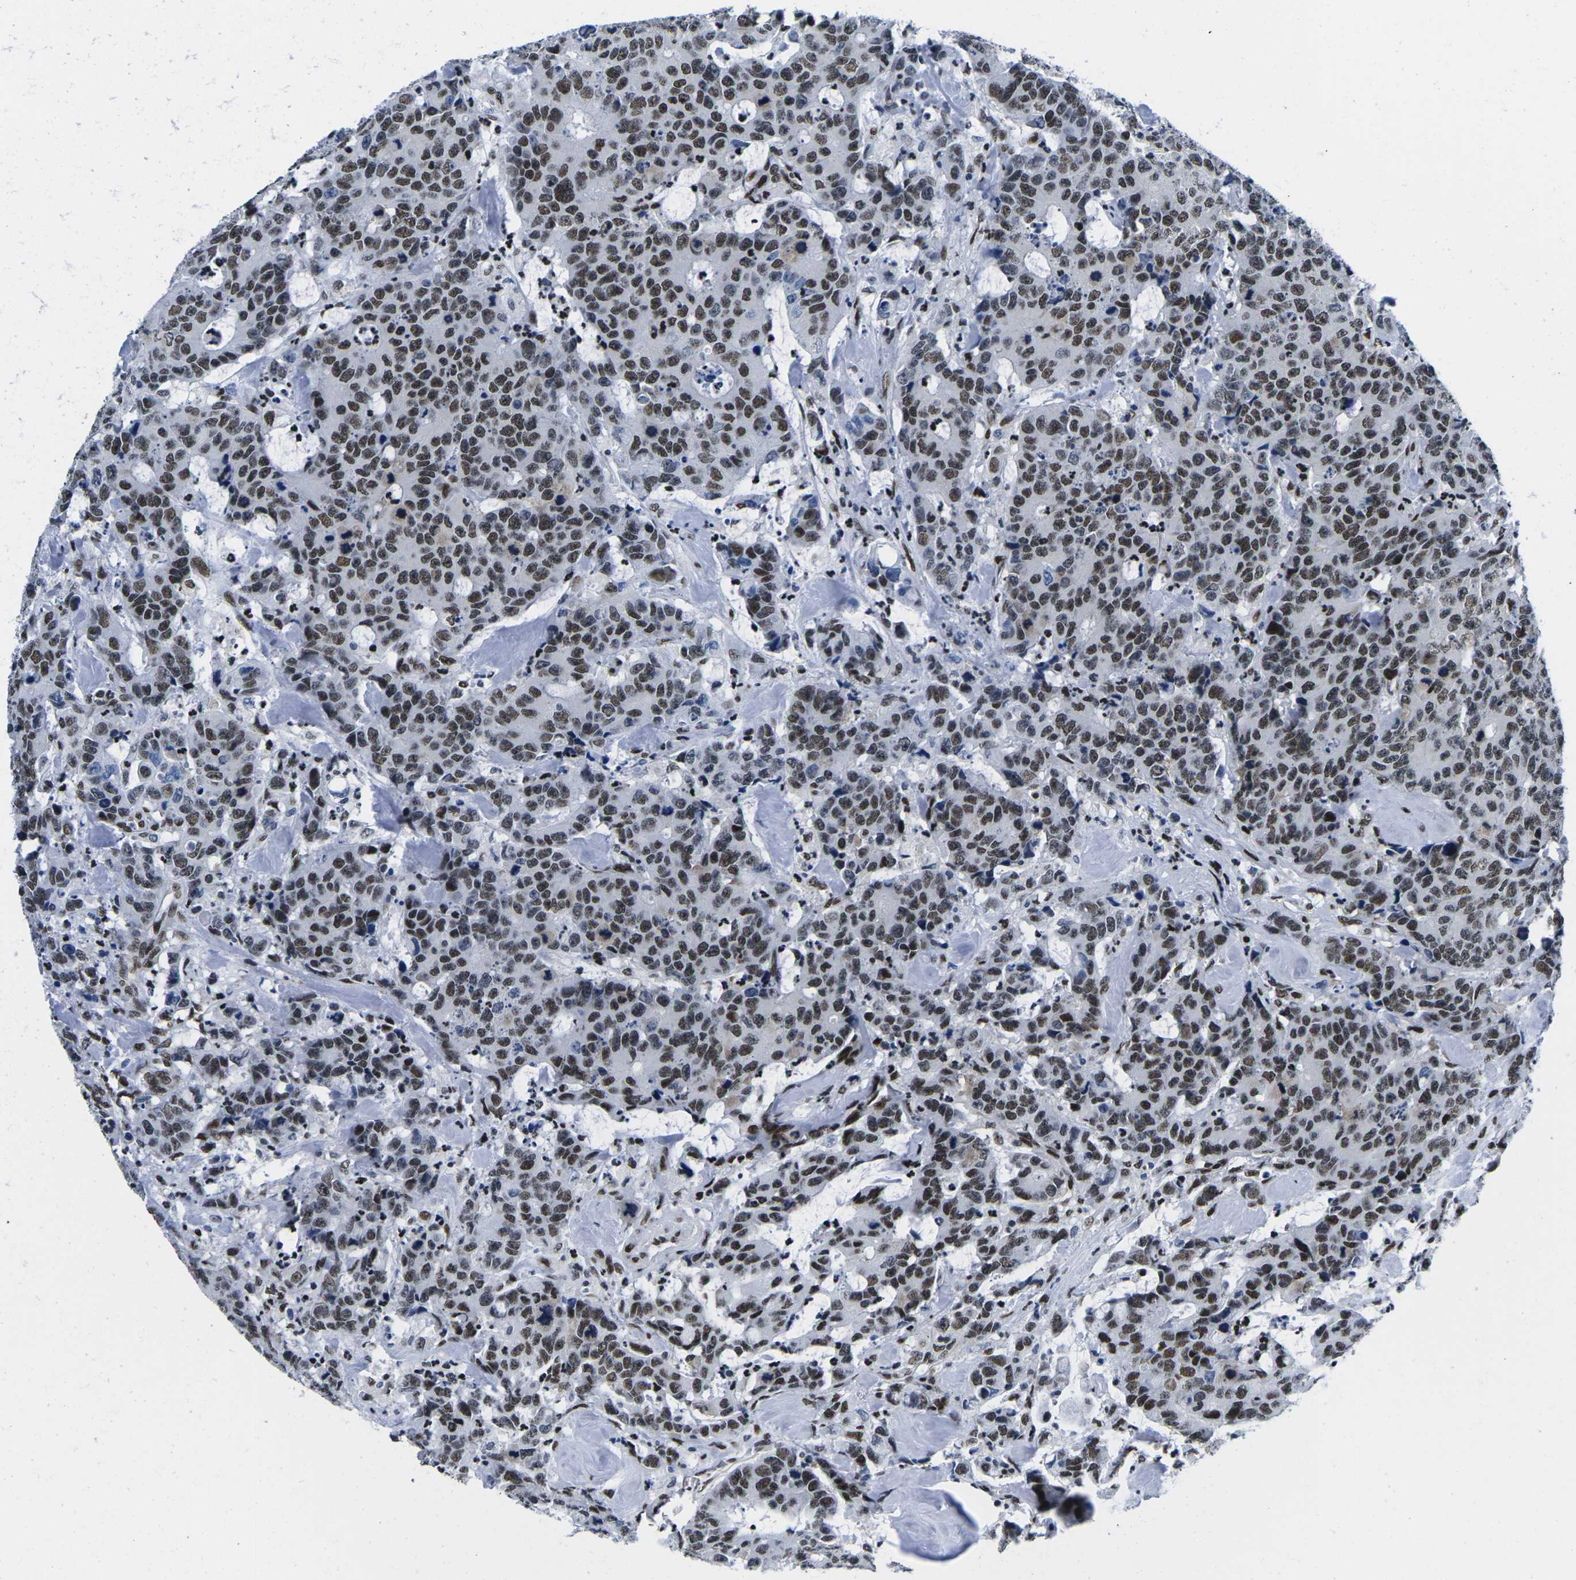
{"staining": {"intensity": "moderate", "quantity": ">75%", "location": "nuclear"}, "tissue": "colorectal cancer", "cell_type": "Tumor cells", "image_type": "cancer", "snomed": [{"axis": "morphology", "description": "Adenocarcinoma, NOS"}, {"axis": "topography", "description": "Colon"}], "caption": "Adenocarcinoma (colorectal) was stained to show a protein in brown. There is medium levels of moderate nuclear staining in about >75% of tumor cells.", "gene": "ATF1", "patient": {"sex": "female", "age": 86}}